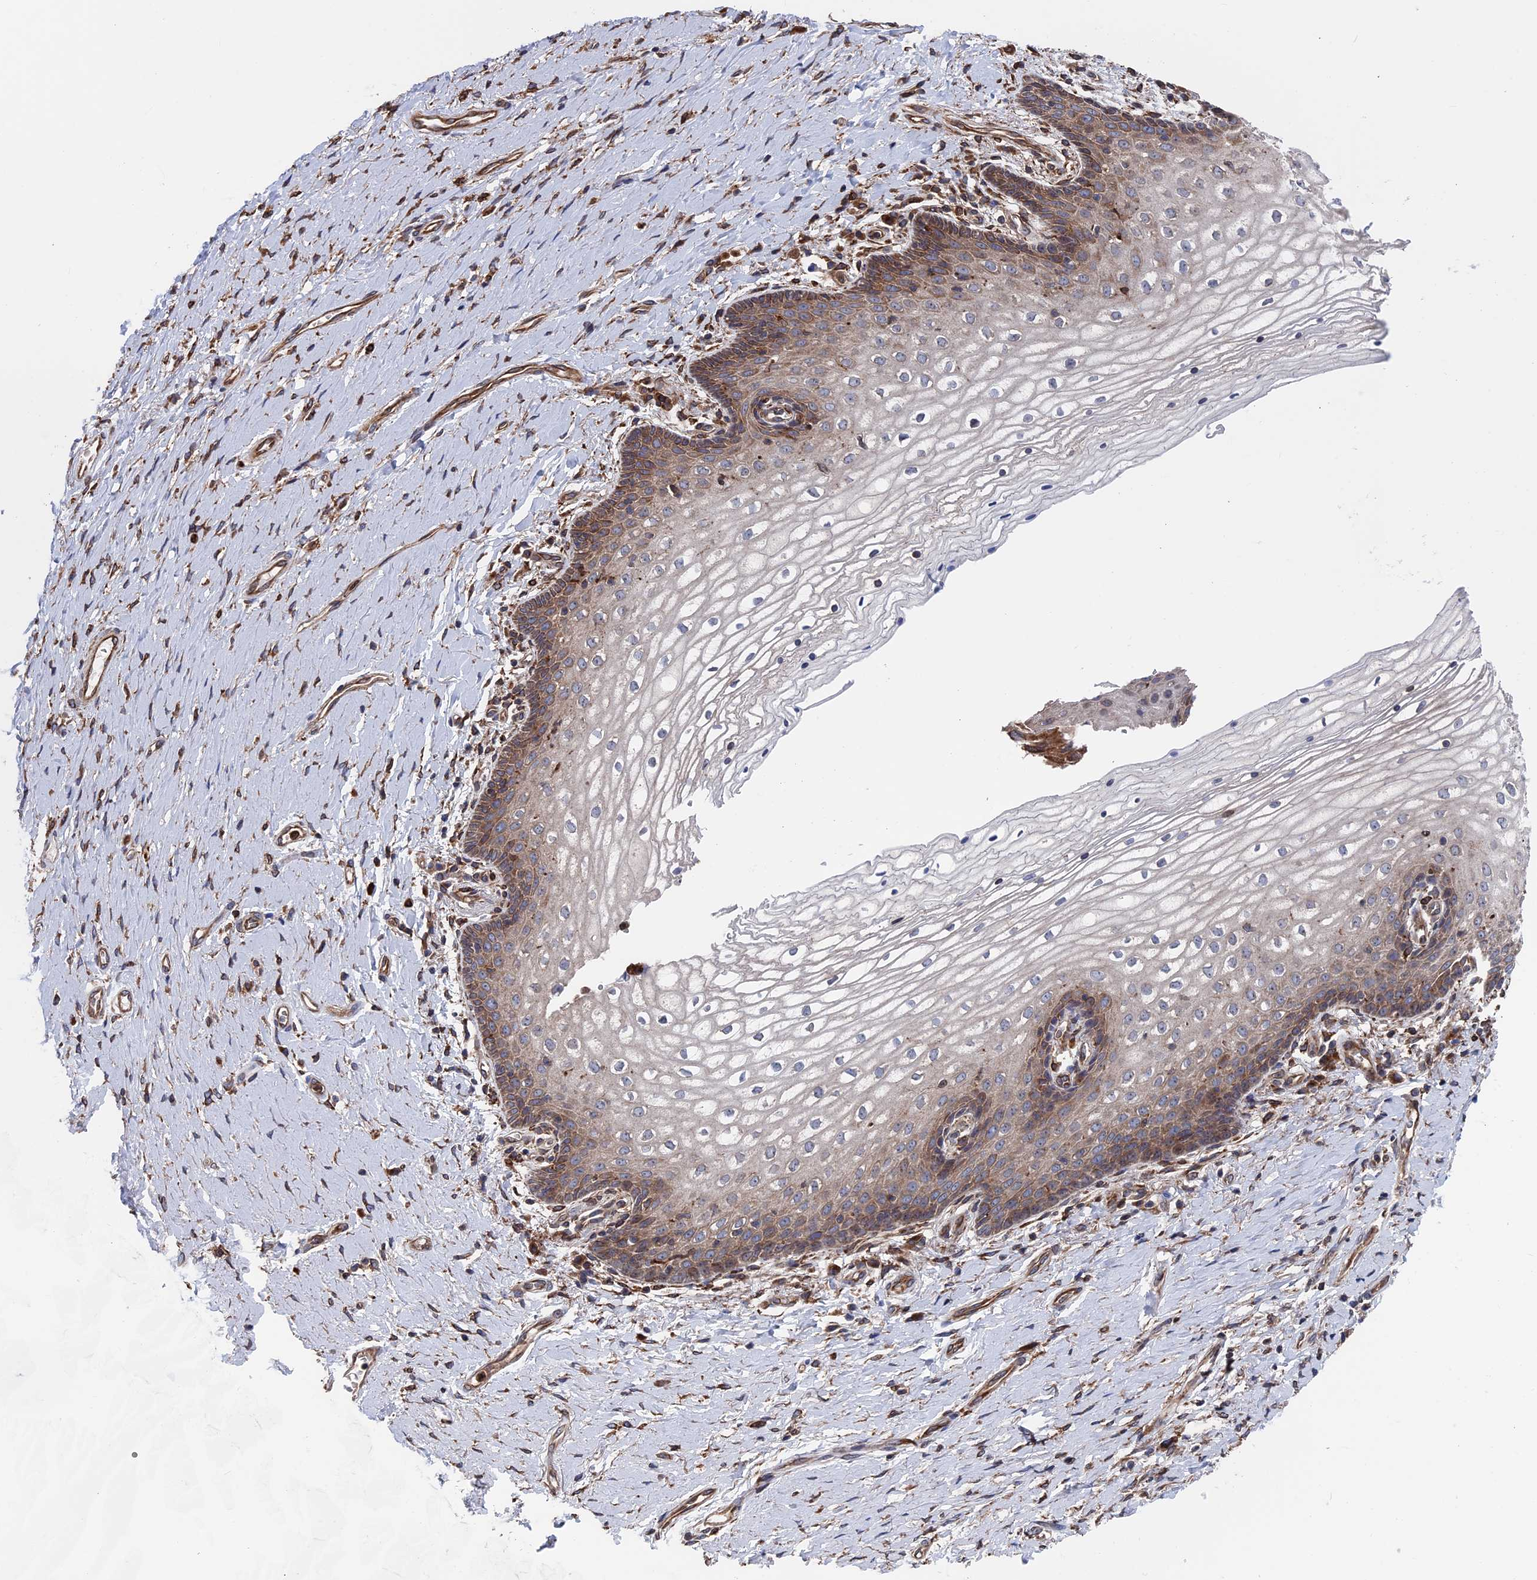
{"staining": {"intensity": "moderate", "quantity": ">75%", "location": "cytoplasmic/membranous"}, "tissue": "vagina", "cell_type": "Squamous epithelial cells", "image_type": "normal", "snomed": [{"axis": "morphology", "description": "Normal tissue, NOS"}, {"axis": "topography", "description": "Vagina"}], "caption": "A high-resolution image shows immunohistochemistry staining of normal vagina, which reveals moderate cytoplasmic/membranous expression in about >75% of squamous epithelial cells.", "gene": "RPUSD1", "patient": {"sex": "female", "age": 60}}